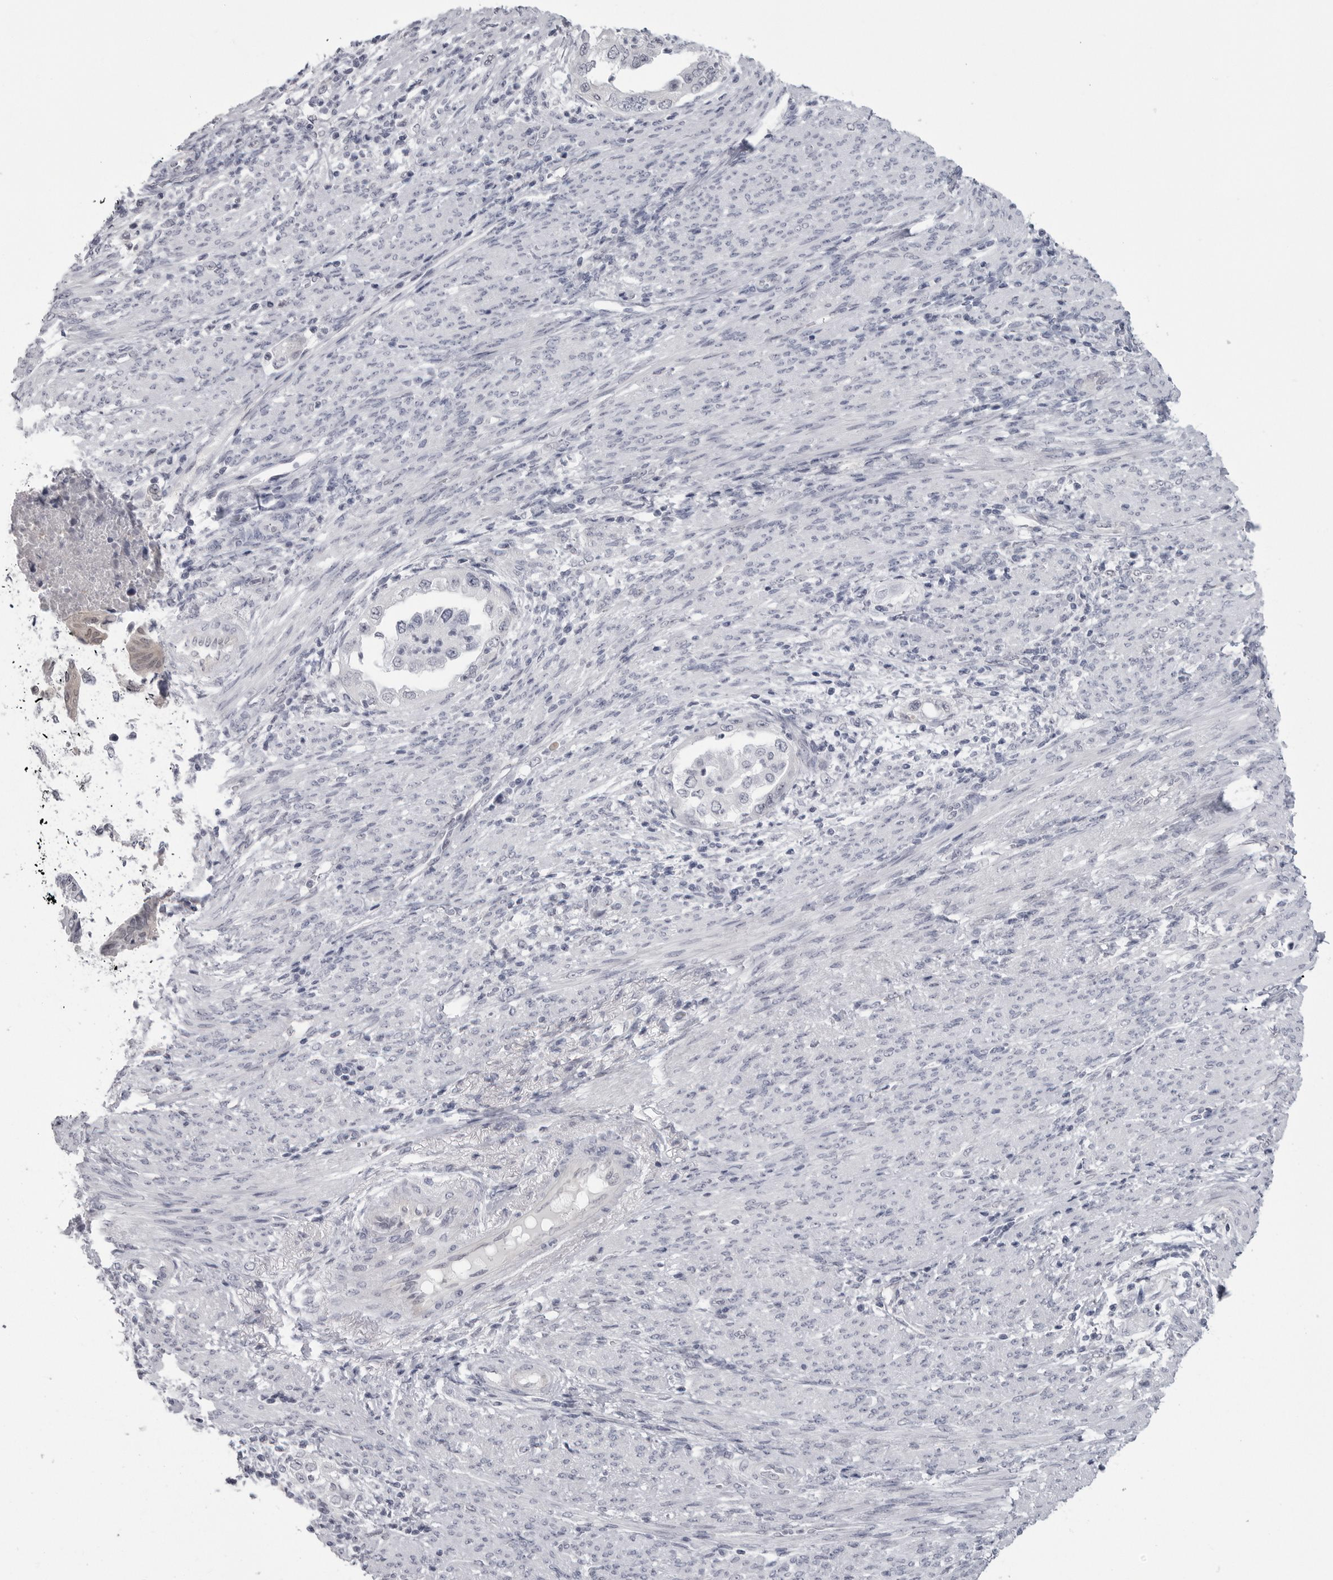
{"staining": {"intensity": "negative", "quantity": "none", "location": "none"}, "tissue": "endometrial cancer", "cell_type": "Tumor cells", "image_type": "cancer", "snomed": [{"axis": "morphology", "description": "Adenocarcinoma, NOS"}, {"axis": "topography", "description": "Endometrium"}], "caption": "Tumor cells show no significant protein expression in adenocarcinoma (endometrial). (Stains: DAB IHC with hematoxylin counter stain, Microscopy: brightfield microscopy at high magnification).", "gene": "PNPO", "patient": {"sex": "female", "age": 85}}